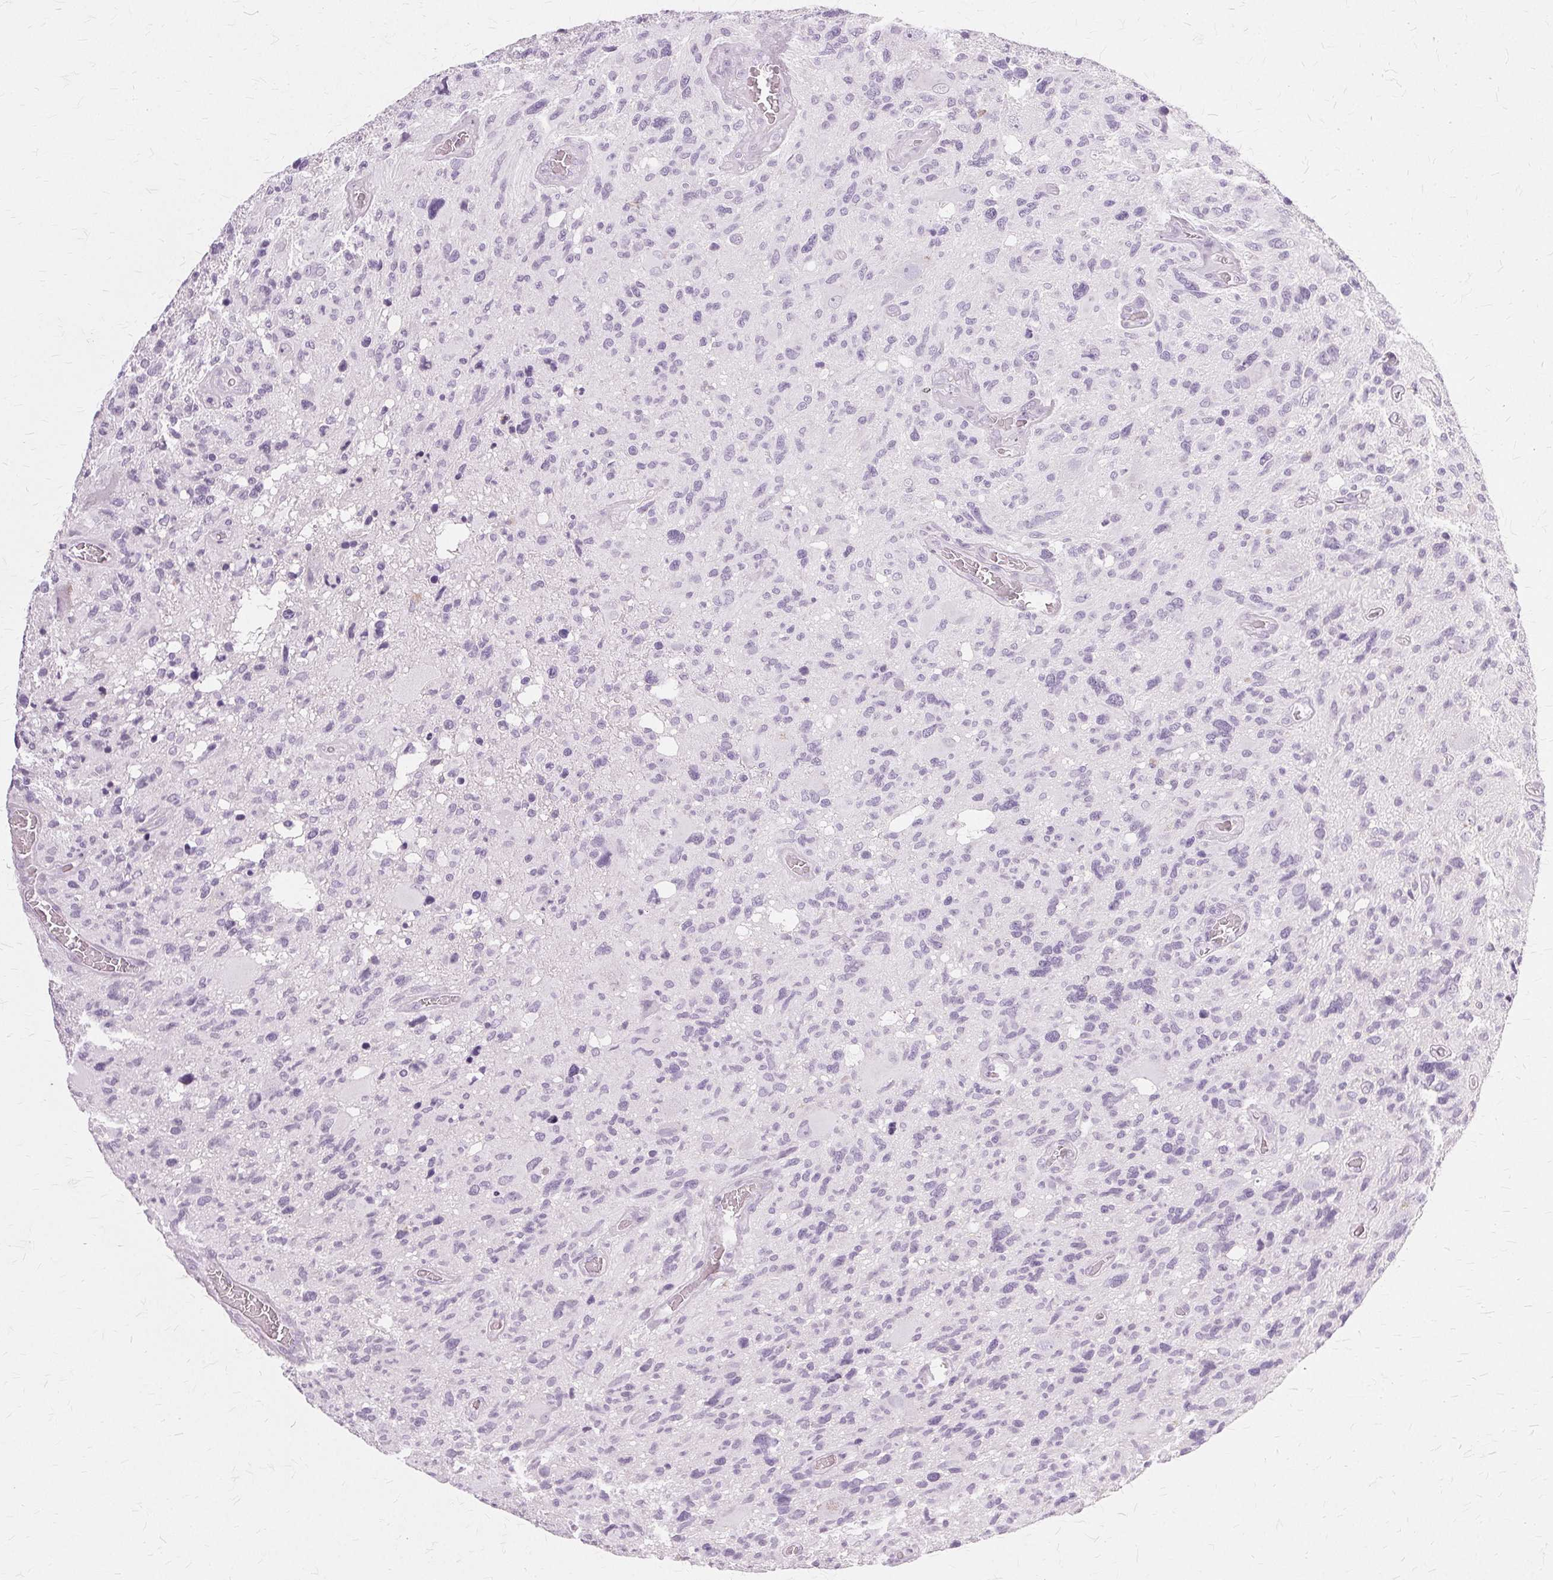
{"staining": {"intensity": "negative", "quantity": "none", "location": "none"}, "tissue": "glioma", "cell_type": "Tumor cells", "image_type": "cancer", "snomed": [{"axis": "morphology", "description": "Glioma, malignant, High grade"}, {"axis": "topography", "description": "Brain"}], "caption": "Micrograph shows no protein expression in tumor cells of glioma tissue. (DAB (3,3'-diaminobenzidine) immunohistochemistry (IHC) with hematoxylin counter stain).", "gene": "SLC45A3", "patient": {"sex": "male", "age": 49}}